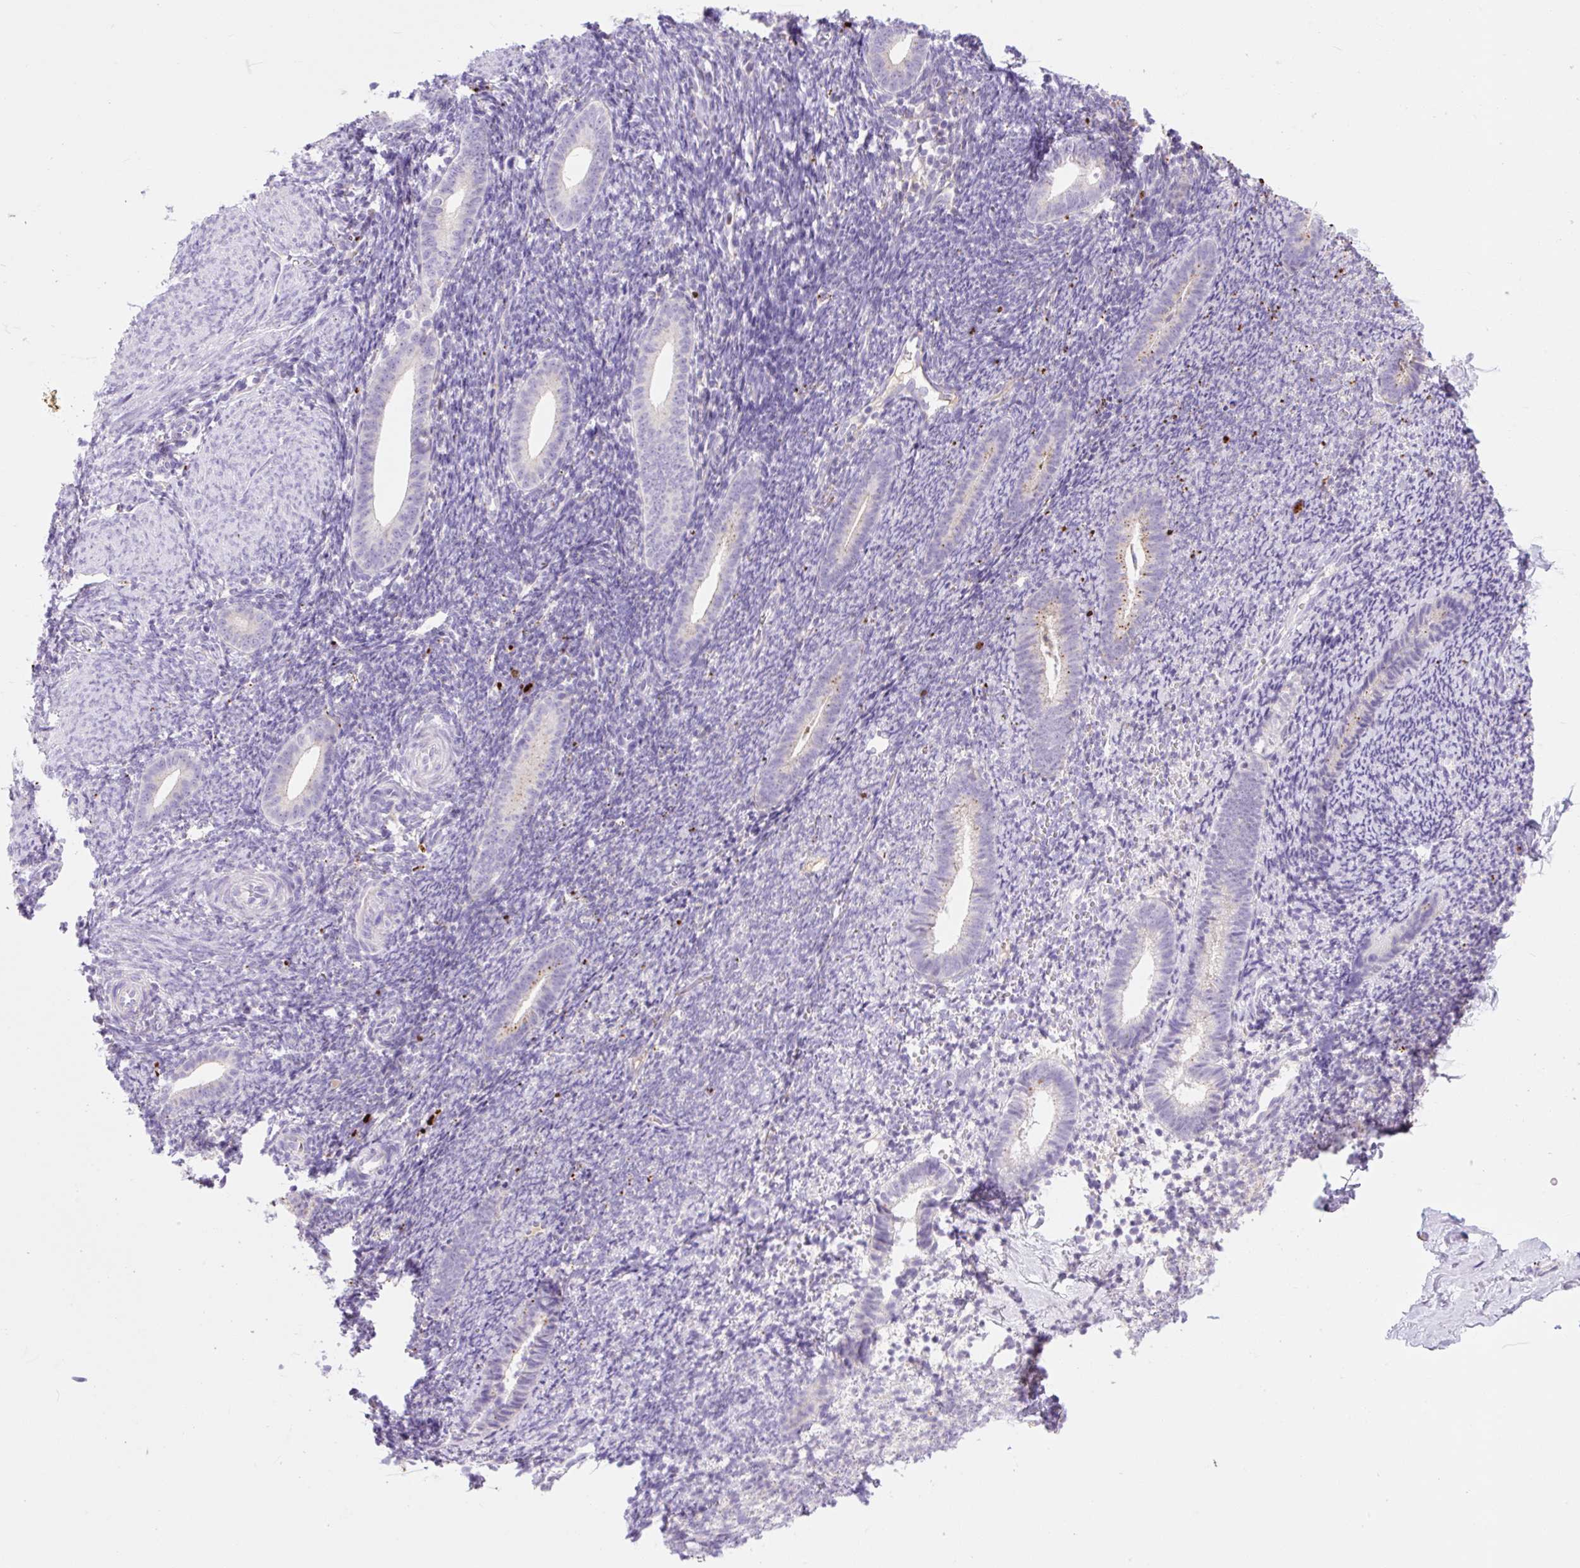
{"staining": {"intensity": "negative", "quantity": "none", "location": "none"}, "tissue": "endometrium", "cell_type": "Cells in endometrial stroma", "image_type": "normal", "snomed": [{"axis": "morphology", "description": "Normal tissue, NOS"}, {"axis": "topography", "description": "Endometrium"}], "caption": "Immunohistochemistry photomicrograph of normal endometrium stained for a protein (brown), which exhibits no staining in cells in endometrial stroma.", "gene": "HEXA", "patient": {"sex": "female", "age": 39}}